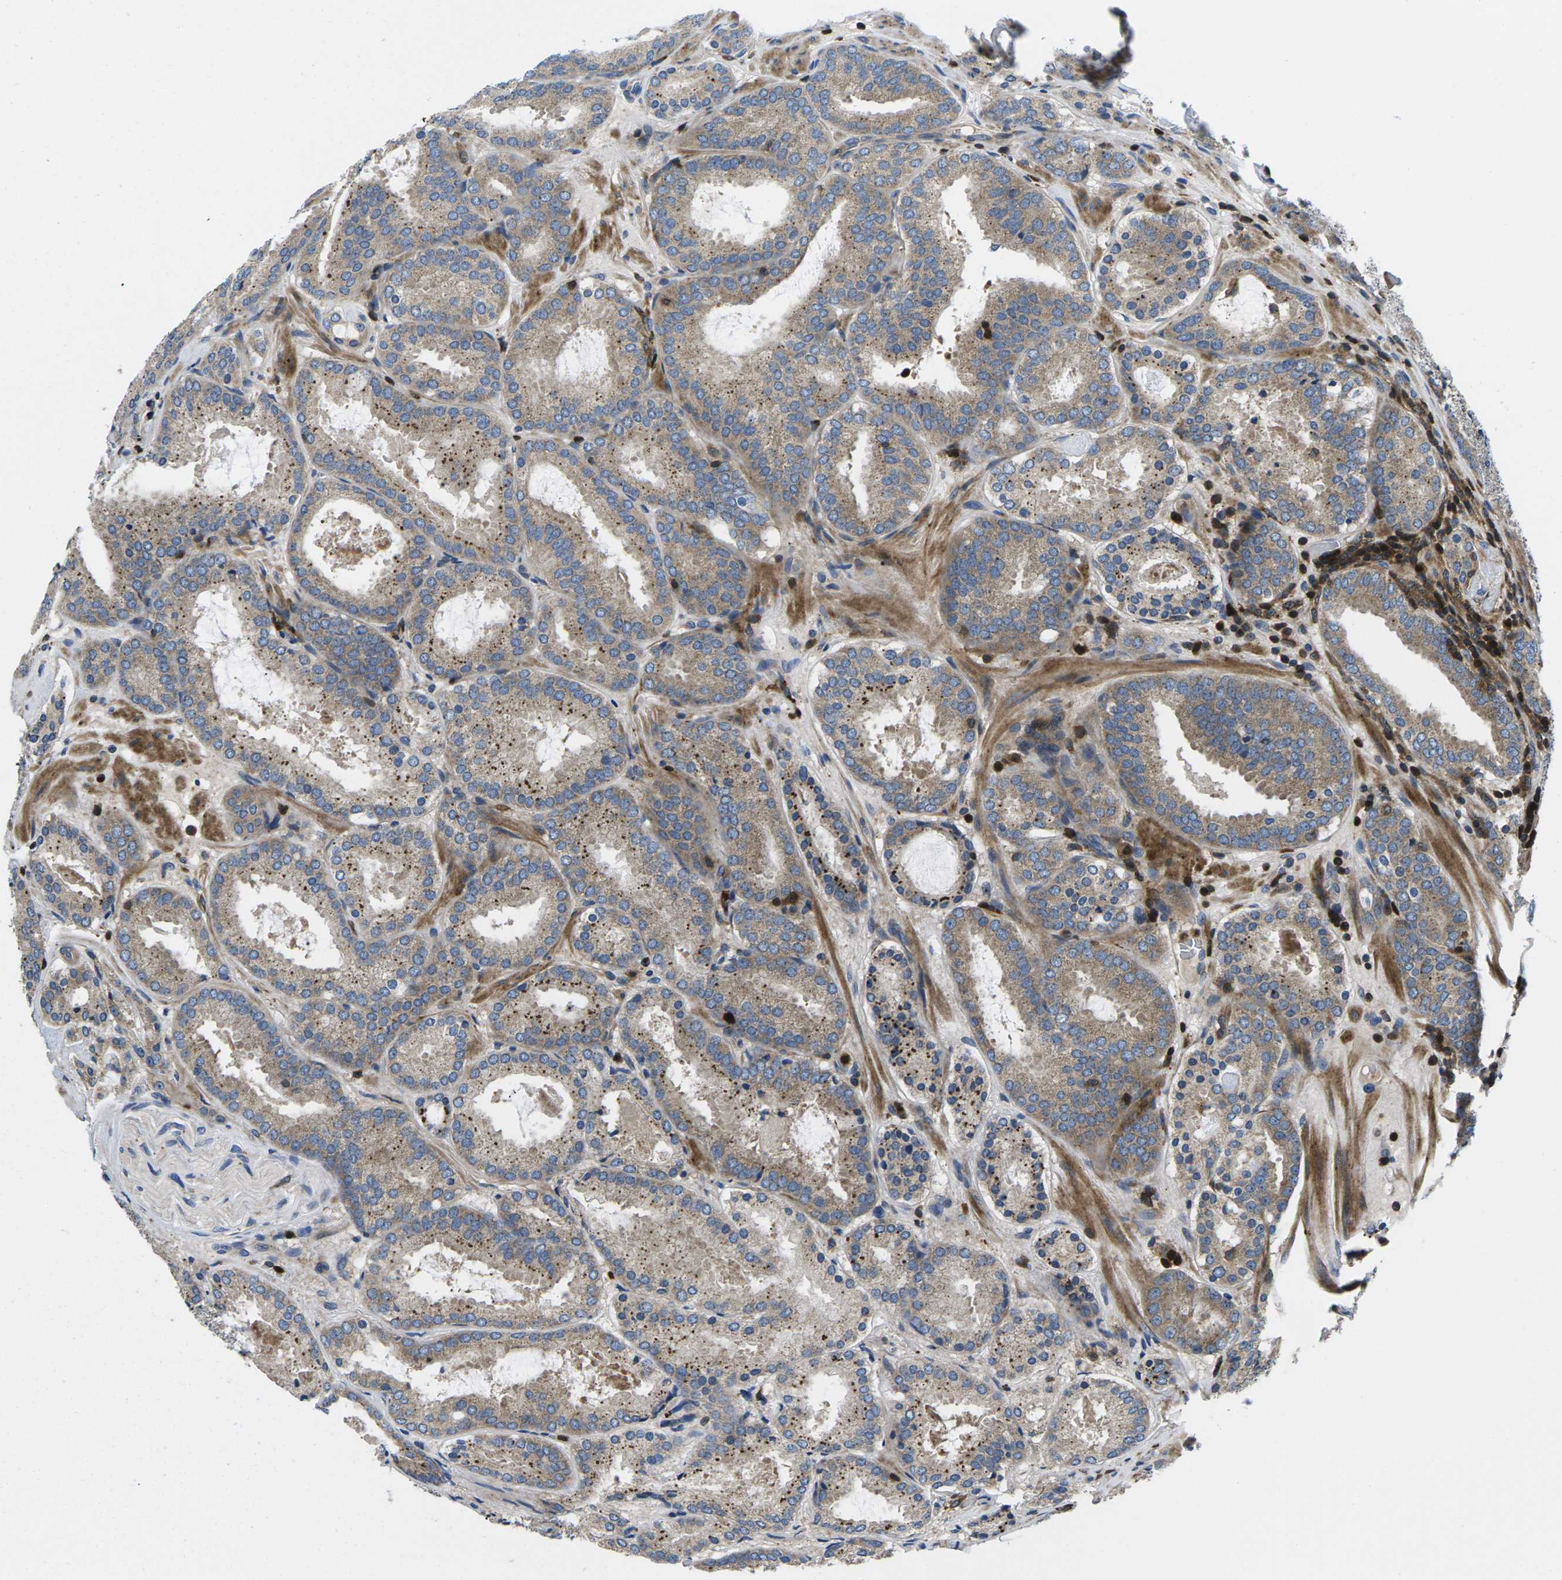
{"staining": {"intensity": "moderate", "quantity": ">75%", "location": "cytoplasmic/membranous"}, "tissue": "prostate cancer", "cell_type": "Tumor cells", "image_type": "cancer", "snomed": [{"axis": "morphology", "description": "Adenocarcinoma, Low grade"}, {"axis": "topography", "description": "Prostate"}], "caption": "Protein analysis of adenocarcinoma (low-grade) (prostate) tissue shows moderate cytoplasmic/membranous staining in about >75% of tumor cells. The protein is shown in brown color, while the nuclei are stained blue.", "gene": "PLCE1", "patient": {"sex": "male", "age": 69}}